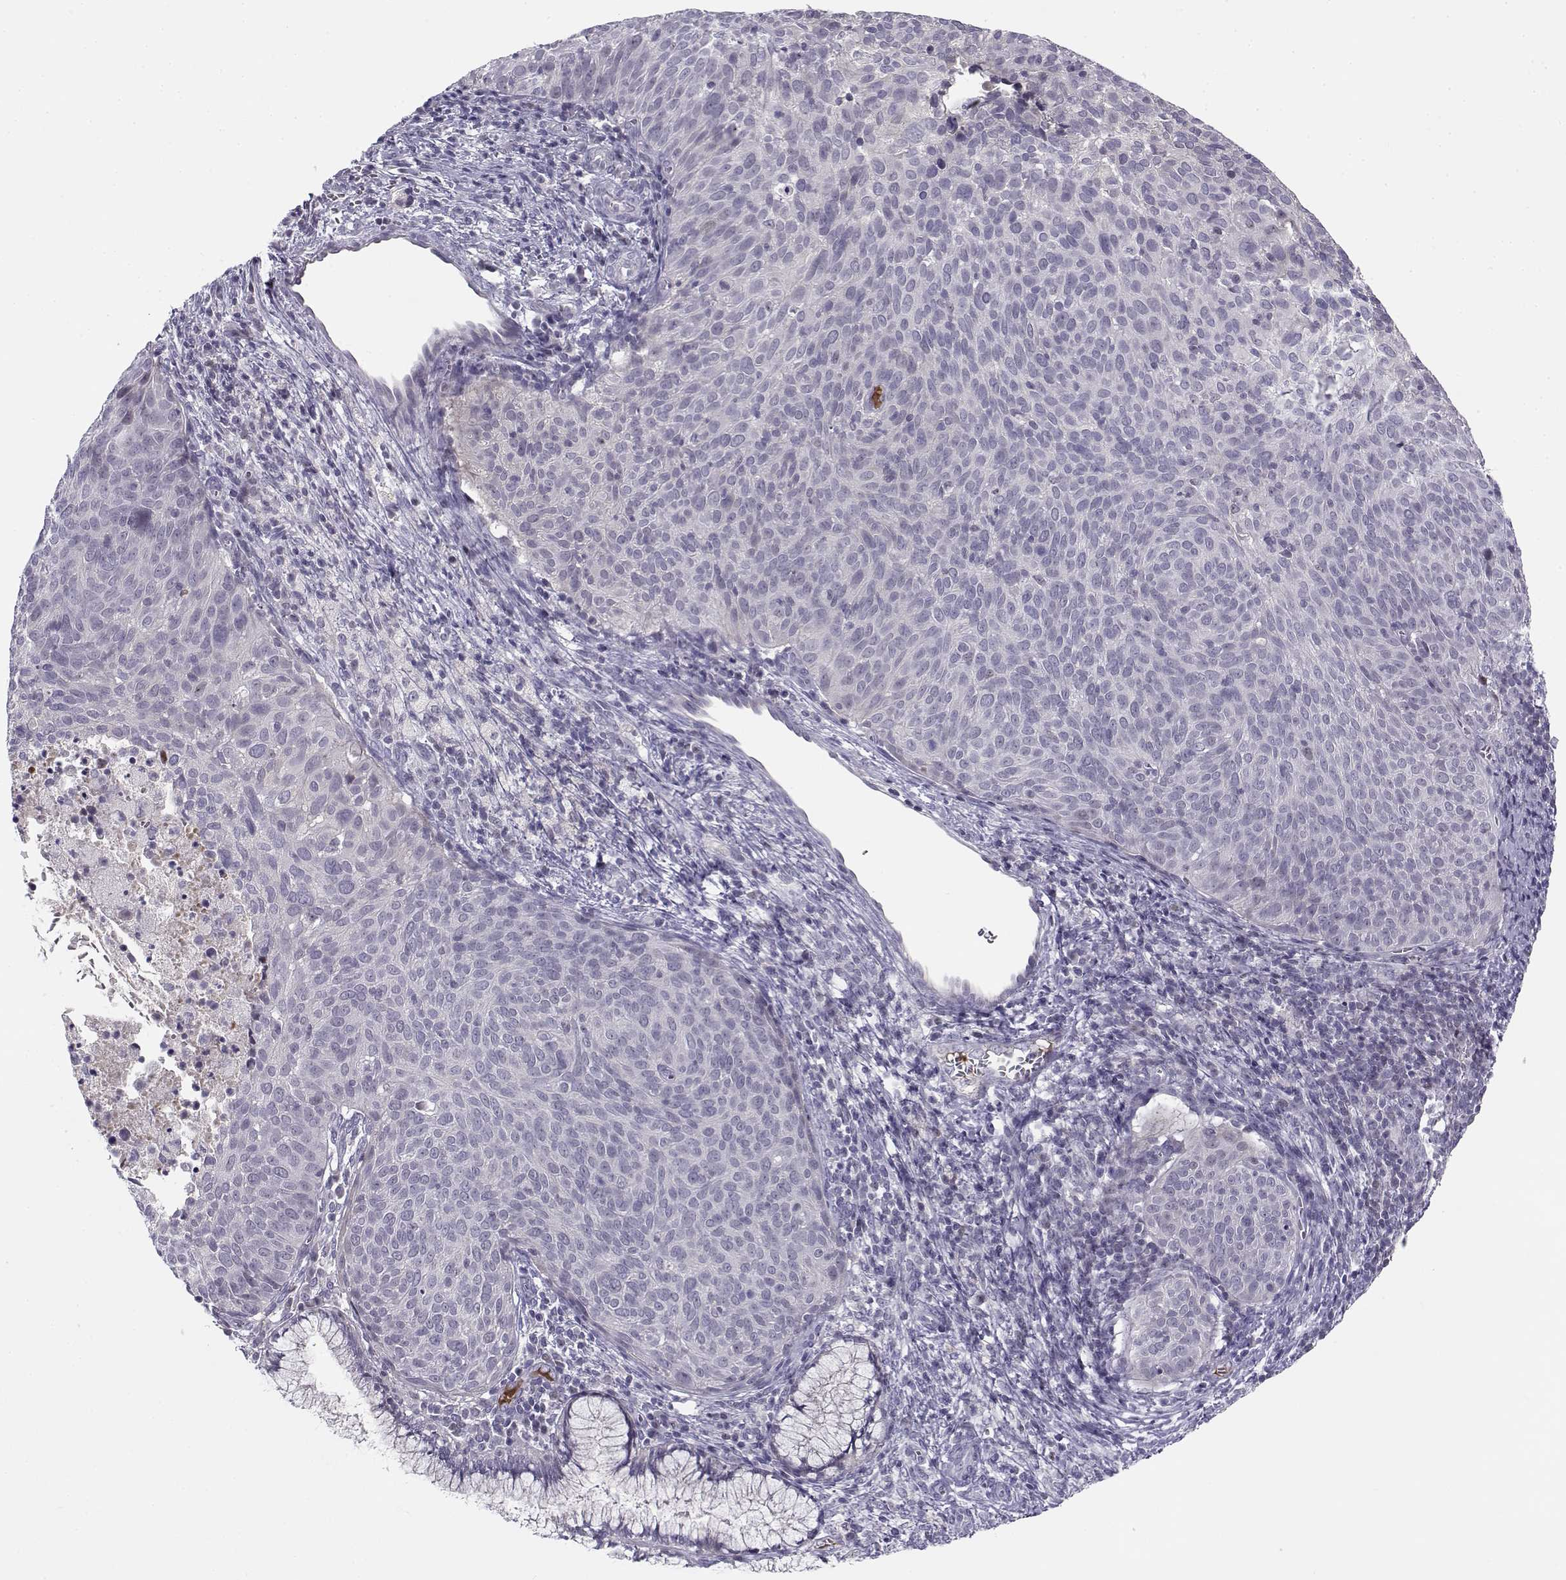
{"staining": {"intensity": "negative", "quantity": "none", "location": "none"}, "tissue": "cervical cancer", "cell_type": "Tumor cells", "image_type": "cancer", "snomed": [{"axis": "morphology", "description": "Squamous cell carcinoma, NOS"}, {"axis": "topography", "description": "Cervix"}], "caption": "Immunohistochemistry (IHC) histopathology image of neoplastic tissue: human cervical squamous cell carcinoma stained with DAB reveals no significant protein staining in tumor cells. Brightfield microscopy of immunohistochemistry (IHC) stained with DAB (3,3'-diaminobenzidine) (brown) and hematoxylin (blue), captured at high magnification.", "gene": "DDX25", "patient": {"sex": "female", "age": 39}}